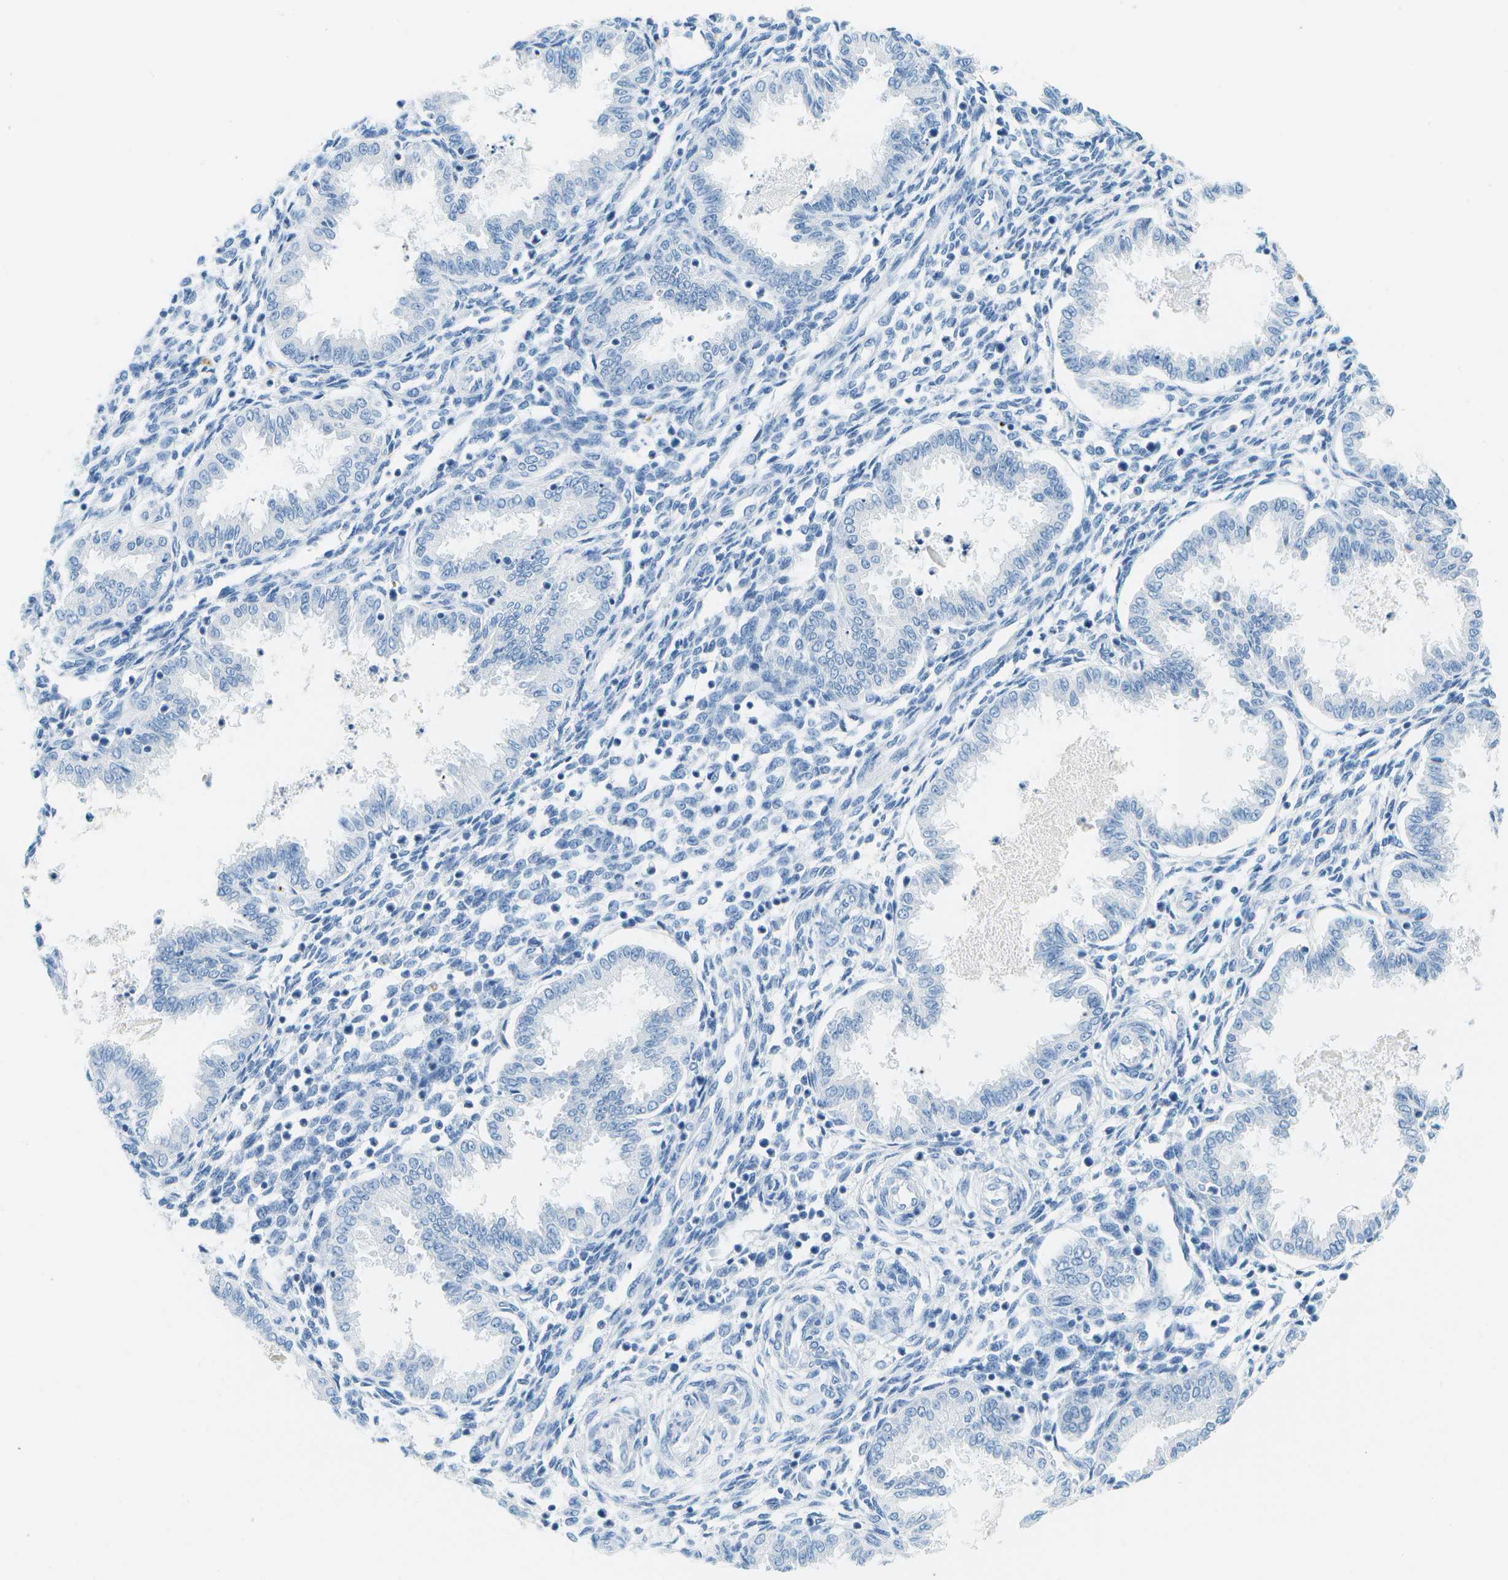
{"staining": {"intensity": "negative", "quantity": "none", "location": "none"}, "tissue": "endometrium", "cell_type": "Cells in endometrial stroma", "image_type": "normal", "snomed": [{"axis": "morphology", "description": "Normal tissue, NOS"}, {"axis": "topography", "description": "Endometrium"}], "caption": "Protein analysis of benign endometrium exhibits no significant positivity in cells in endometrial stroma. (Stains: DAB IHC with hematoxylin counter stain, Microscopy: brightfield microscopy at high magnification).", "gene": "CDHR2", "patient": {"sex": "female", "age": 33}}